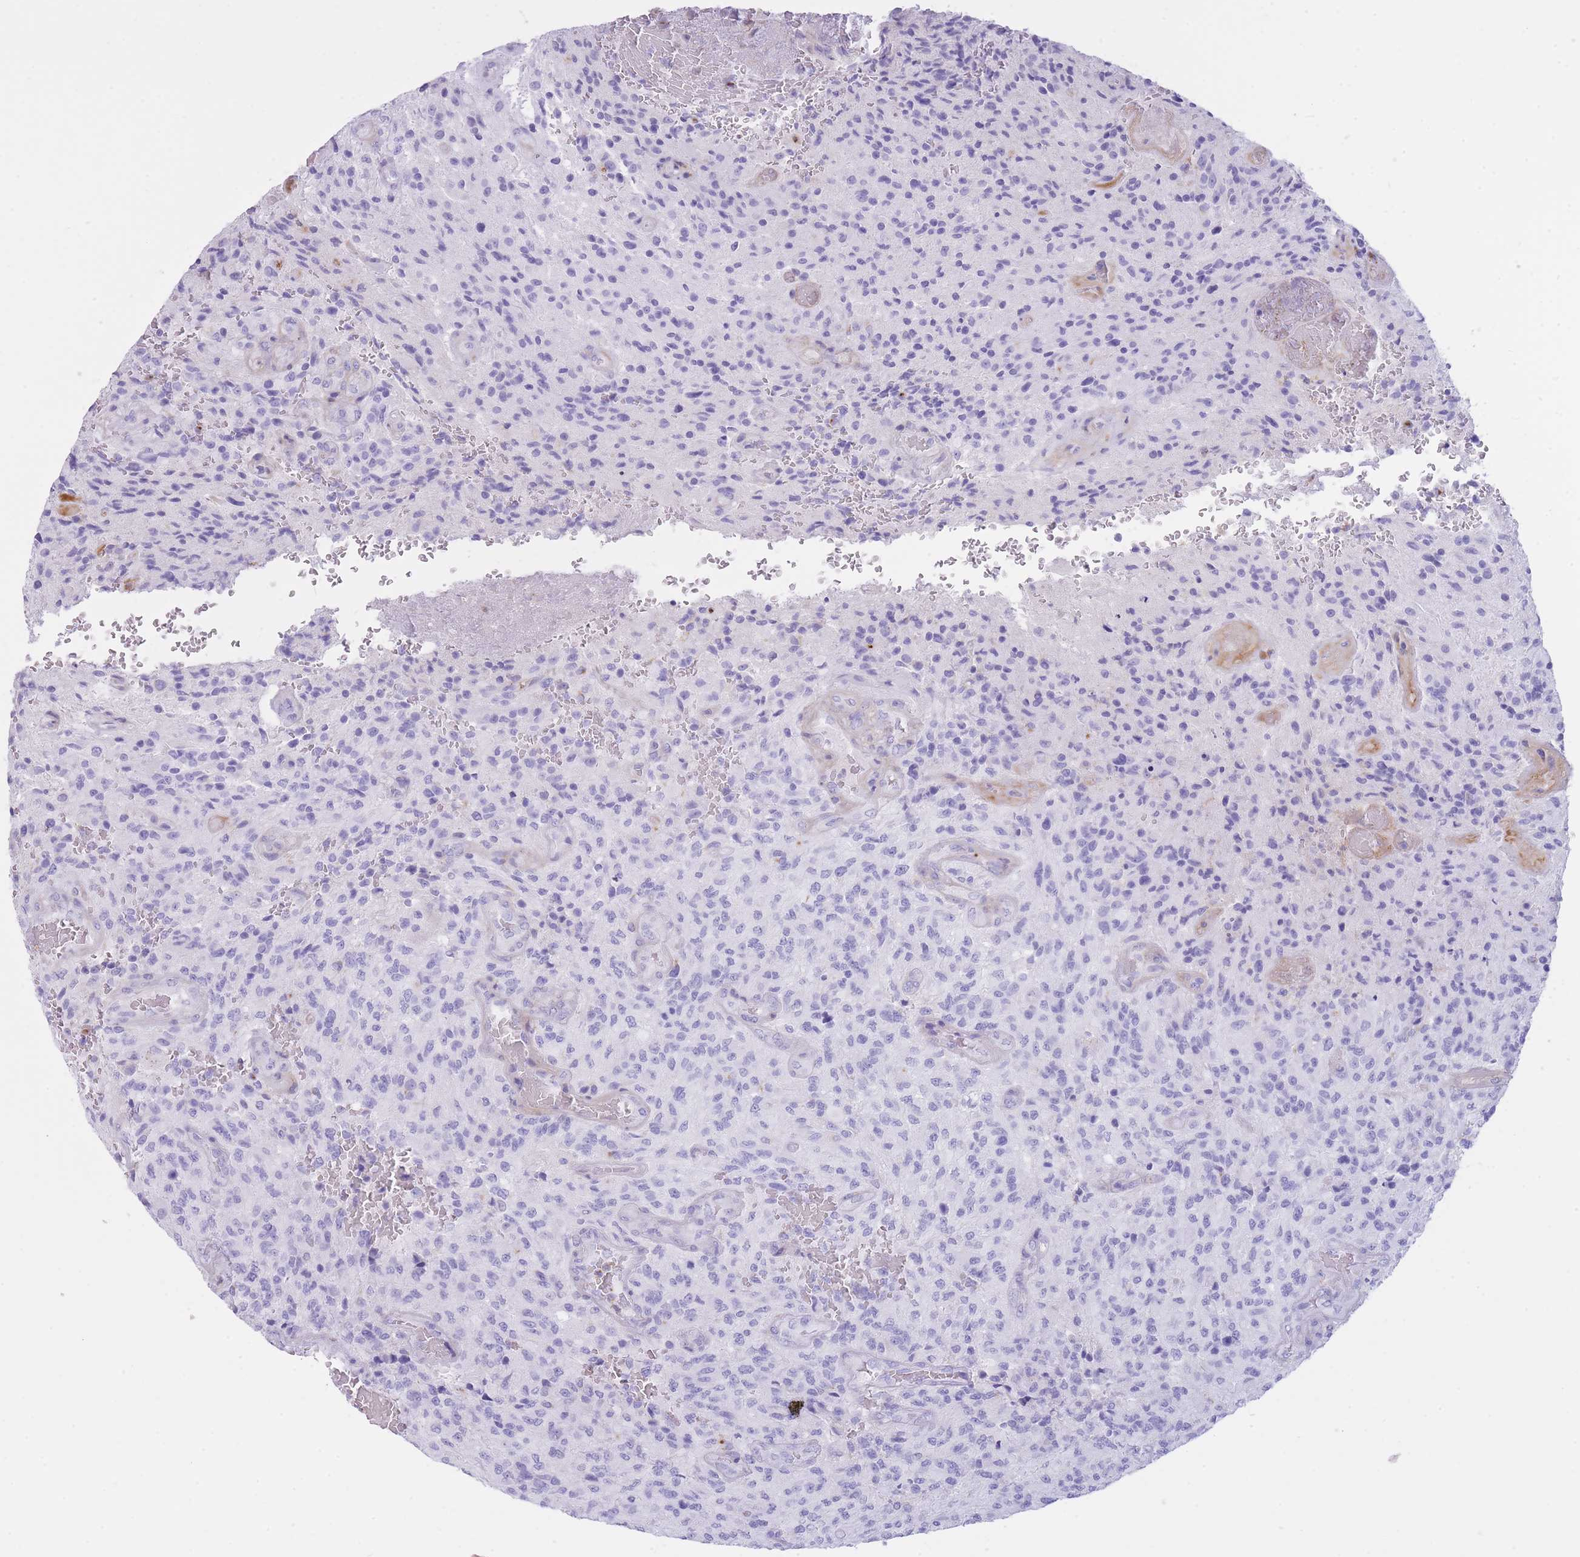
{"staining": {"intensity": "negative", "quantity": "none", "location": "none"}, "tissue": "glioma", "cell_type": "Tumor cells", "image_type": "cancer", "snomed": [{"axis": "morphology", "description": "Normal tissue, NOS"}, {"axis": "morphology", "description": "Glioma, malignant, High grade"}, {"axis": "topography", "description": "Cerebral cortex"}], "caption": "Immunohistochemical staining of human malignant glioma (high-grade) demonstrates no significant positivity in tumor cells.", "gene": "PLBD1", "patient": {"sex": "male", "age": 56}}